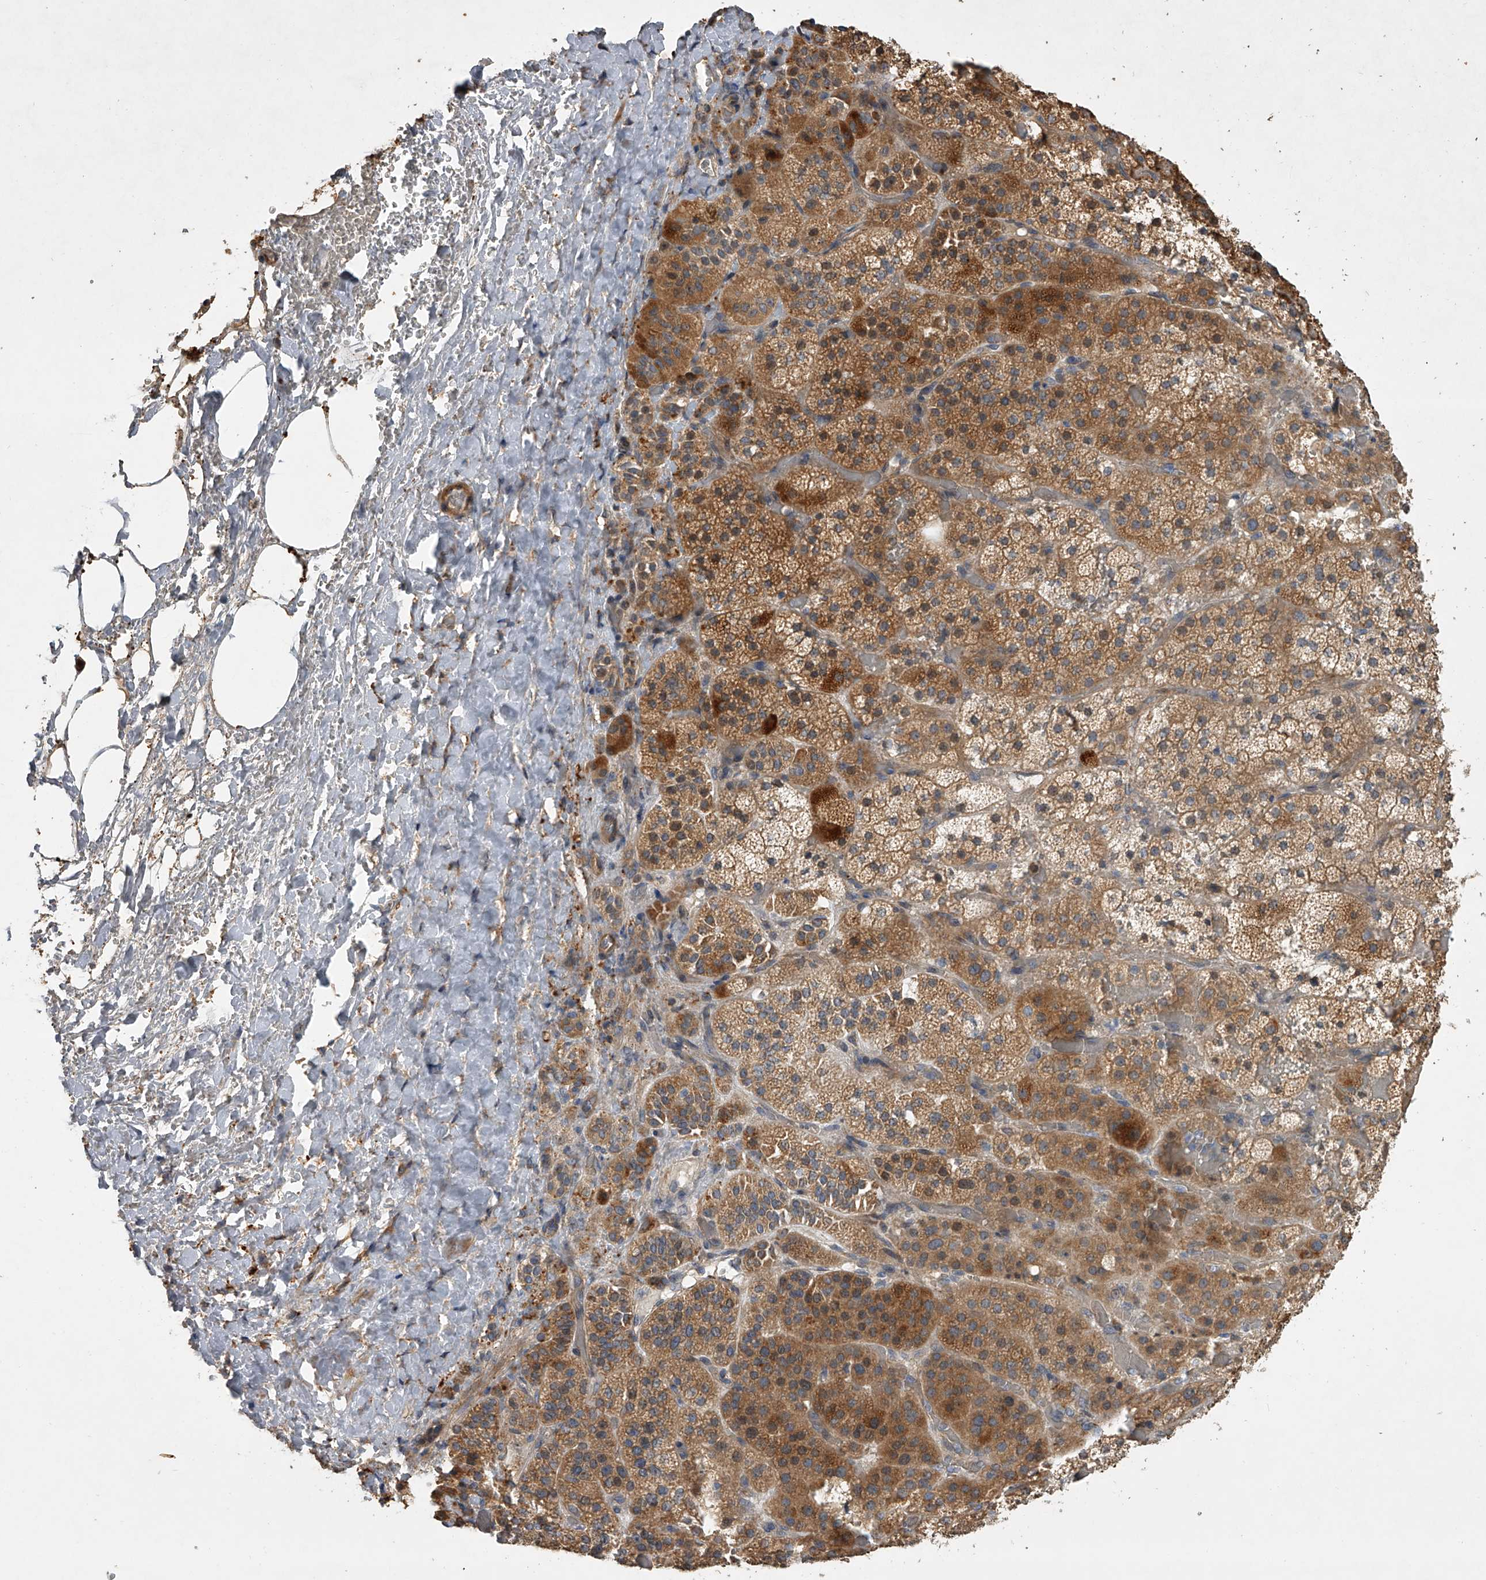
{"staining": {"intensity": "strong", "quantity": ">75%", "location": "cytoplasmic/membranous"}, "tissue": "adrenal gland", "cell_type": "Glandular cells", "image_type": "normal", "snomed": [{"axis": "morphology", "description": "Normal tissue, NOS"}, {"axis": "topography", "description": "Adrenal gland"}], "caption": "Protein expression analysis of unremarkable human adrenal gland reveals strong cytoplasmic/membranous expression in about >75% of glandular cells. The staining was performed using DAB to visualize the protein expression in brown, while the nuclei were stained in blue with hematoxylin (Magnification: 20x).", "gene": "DOCK9", "patient": {"sex": "male", "age": 57}}